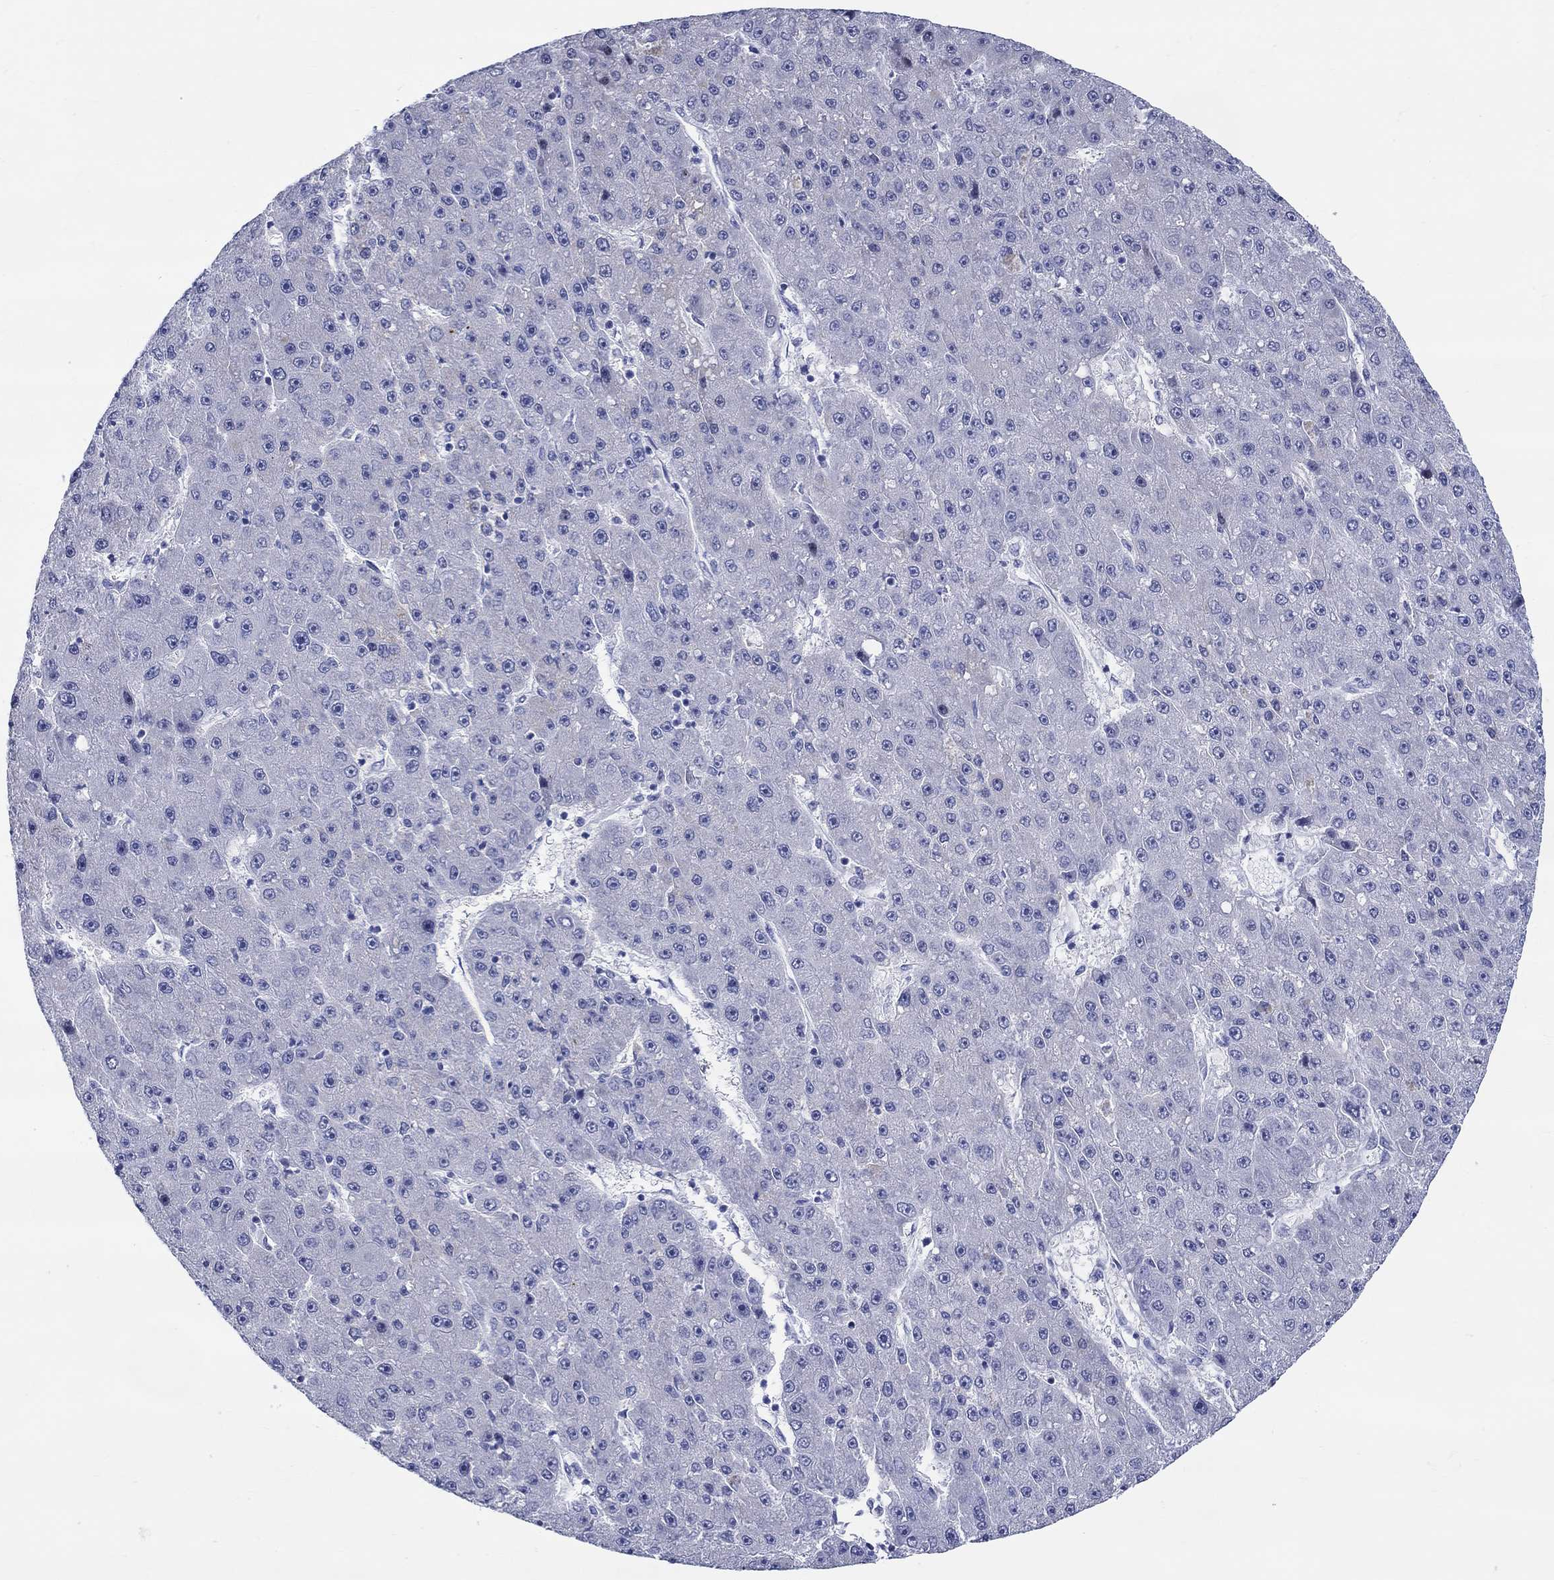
{"staining": {"intensity": "negative", "quantity": "none", "location": "none"}, "tissue": "liver cancer", "cell_type": "Tumor cells", "image_type": "cancer", "snomed": [{"axis": "morphology", "description": "Carcinoma, Hepatocellular, NOS"}, {"axis": "topography", "description": "Liver"}], "caption": "Liver hepatocellular carcinoma was stained to show a protein in brown. There is no significant positivity in tumor cells.", "gene": "CRYGS", "patient": {"sex": "male", "age": 67}}